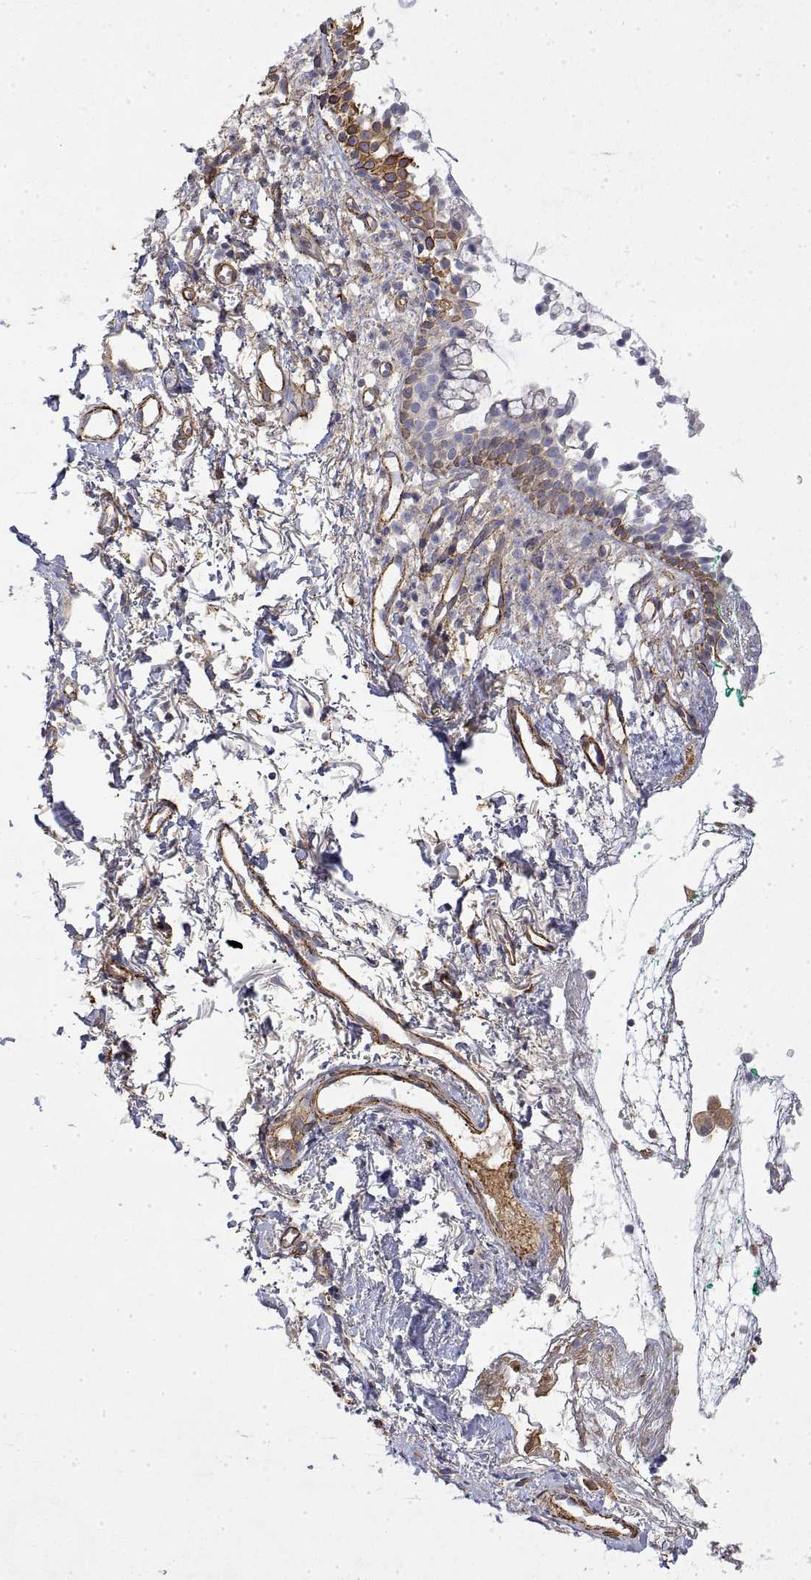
{"staining": {"intensity": "moderate", "quantity": "25%-75%", "location": "cytoplasmic/membranous"}, "tissue": "nasopharynx", "cell_type": "Respiratory epithelial cells", "image_type": "normal", "snomed": [{"axis": "morphology", "description": "Normal tissue, NOS"}, {"axis": "morphology", "description": "Basal cell carcinoma"}, {"axis": "topography", "description": "Cartilage tissue"}, {"axis": "topography", "description": "Nasopharynx"}, {"axis": "topography", "description": "Oral tissue"}], "caption": "Nasopharynx stained with immunohistochemistry exhibits moderate cytoplasmic/membranous staining in approximately 25%-75% of respiratory epithelial cells.", "gene": "SOWAHD", "patient": {"sex": "female", "age": 77}}